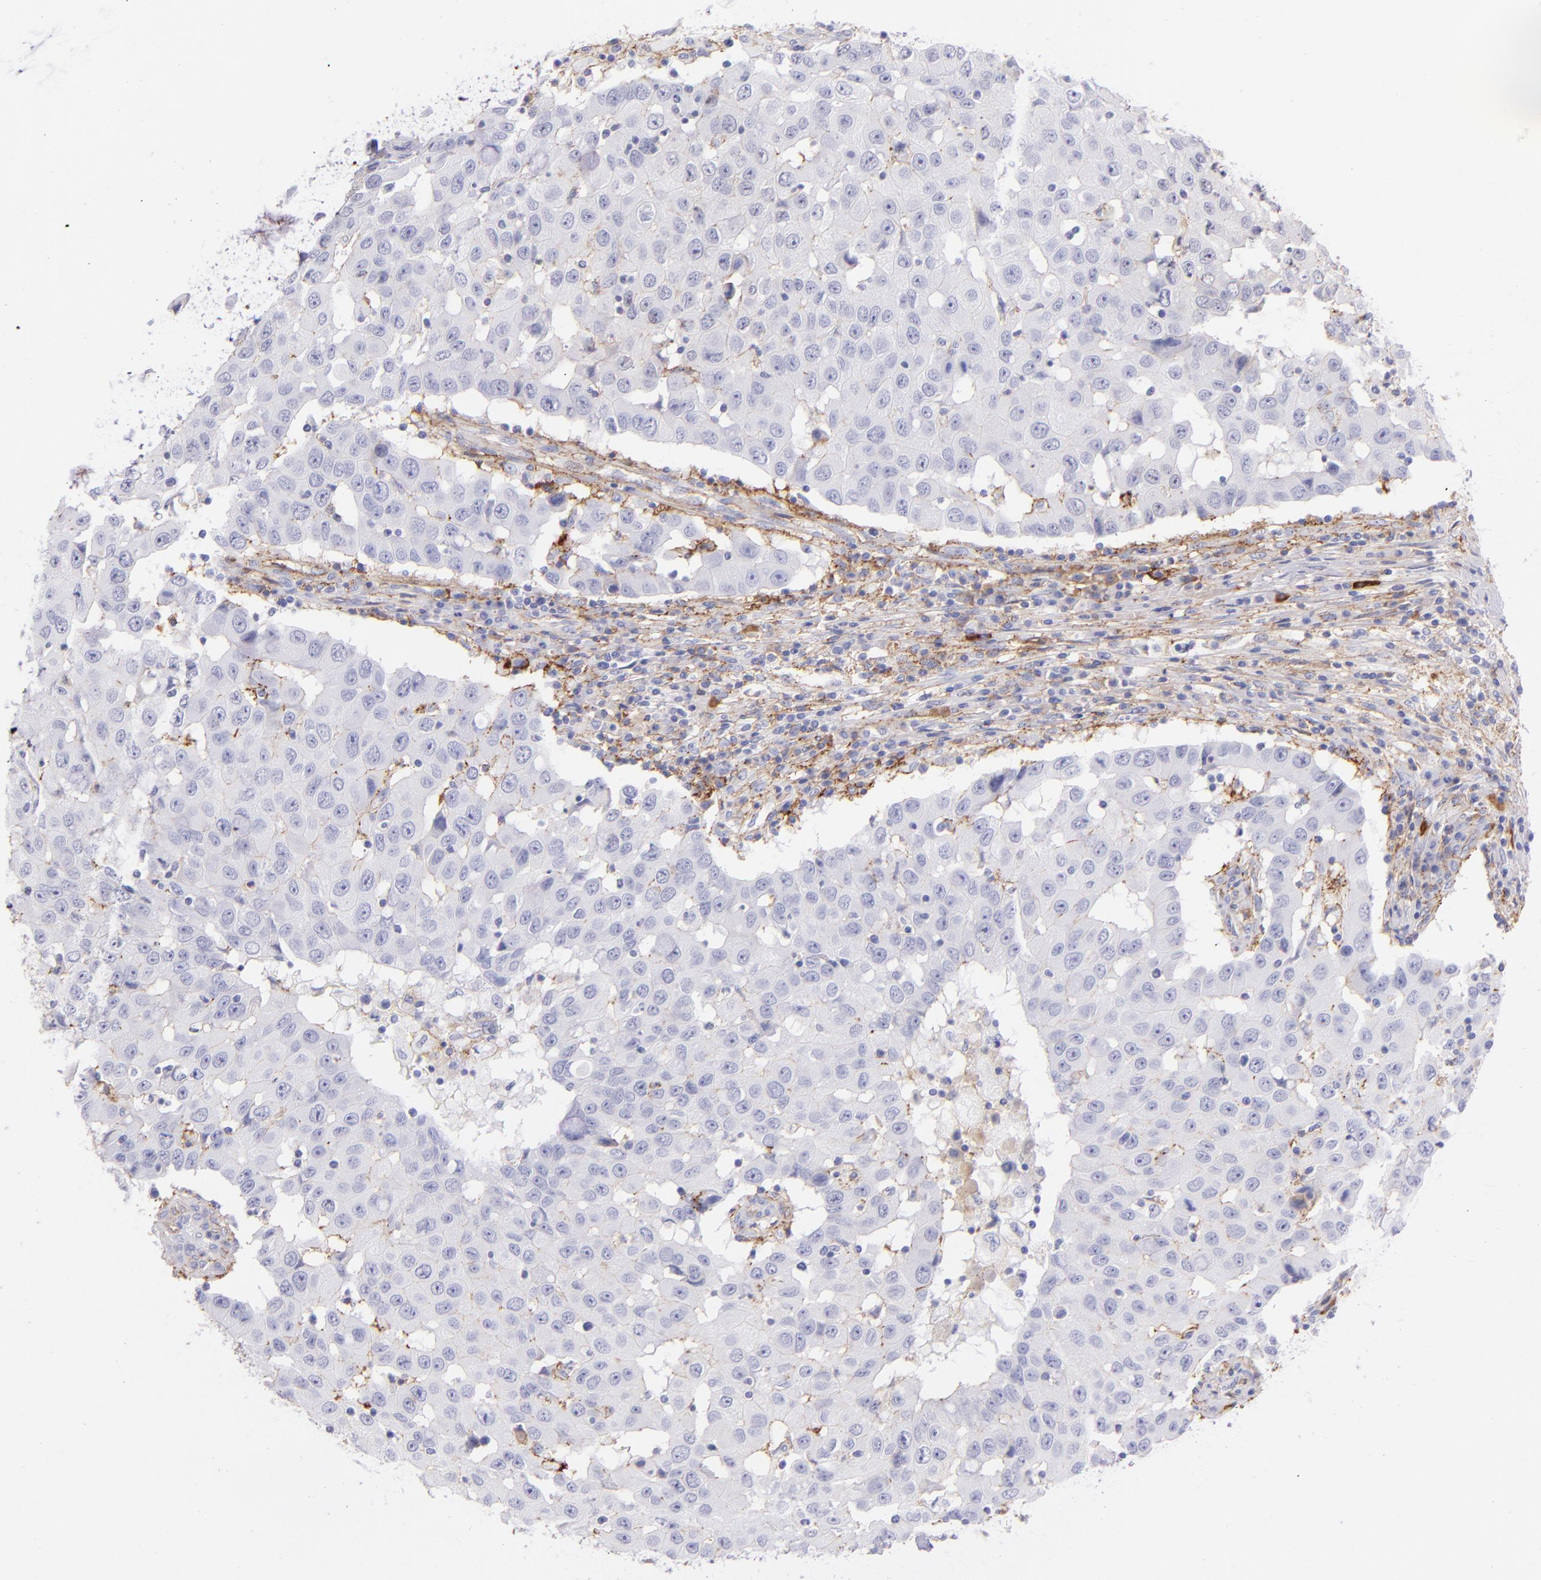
{"staining": {"intensity": "negative", "quantity": "none", "location": "none"}, "tissue": "breast cancer", "cell_type": "Tumor cells", "image_type": "cancer", "snomed": [{"axis": "morphology", "description": "Duct carcinoma"}, {"axis": "topography", "description": "Breast"}], "caption": "An immunohistochemistry micrograph of breast cancer (intraductal carcinoma) is shown. There is no staining in tumor cells of breast cancer (intraductal carcinoma).", "gene": "CD81", "patient": {"sex": "female", "age": 27}}